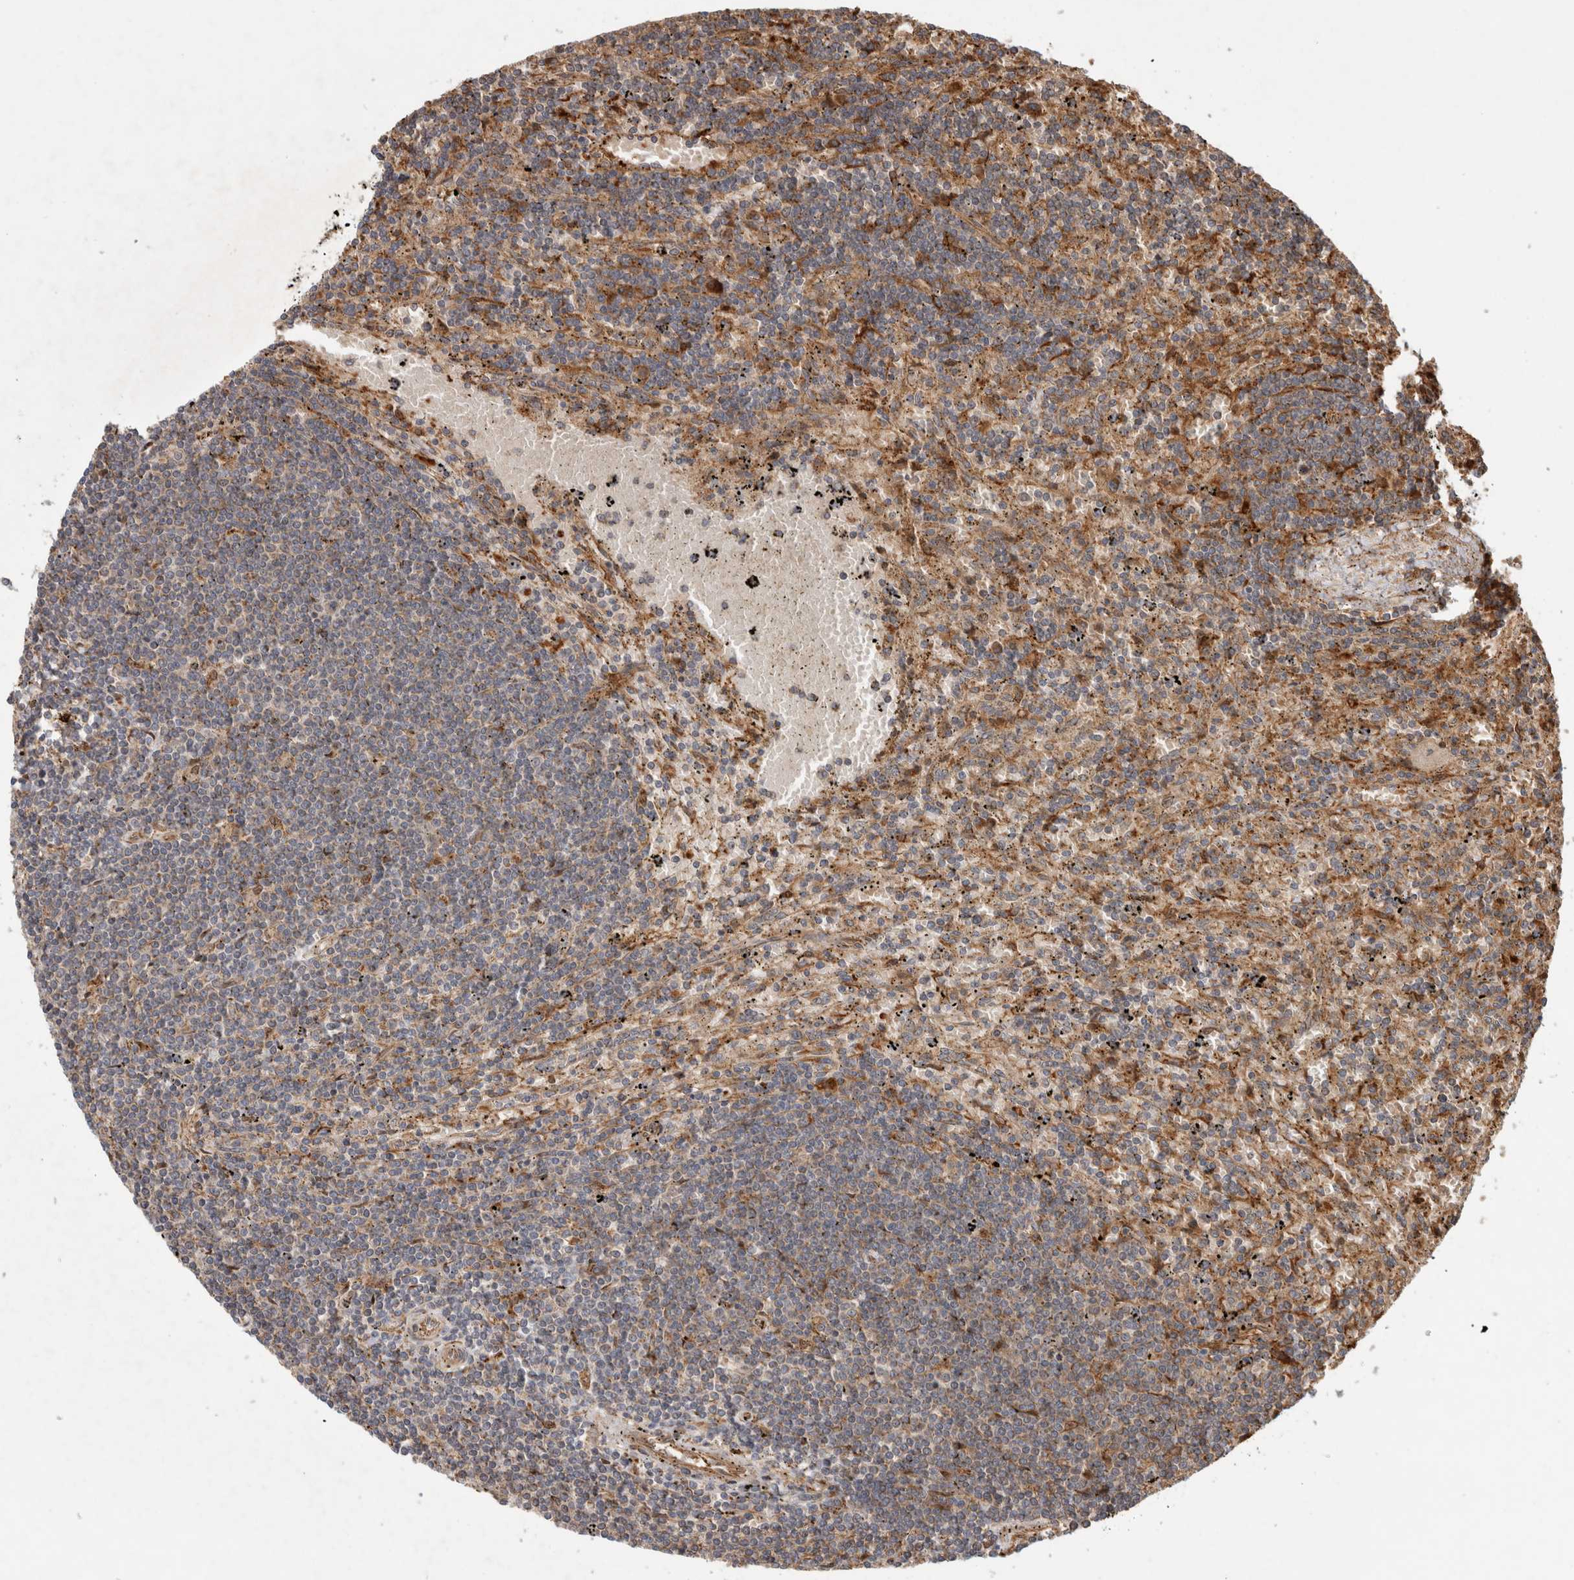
{"staining": {"intensity": "moderate", "quantity": "<25%", "location": "cytoplasmic/membranous"}, "tissue": "lymphoma", "cell_type": "Tumor cells", "image_type": "cancer", "snomed": [{"axis": "morphology", "description": "Malignant lymphoma, non-Hodgkin's type, Low grade"}, {"axis": "topography", "description": "Spleen"}], "caption": "A low amount of moderate cytoplasmic/membranous positivity is appreciated in about <25% of tumor cells in low-grade malignant lymphoma, non-Hodgkin's type tissue. (DAB = brown stain, brightfield microscopy at high magnification).", "gene": "TUBD1", "patient": {"sex": "male", "age": 76}}